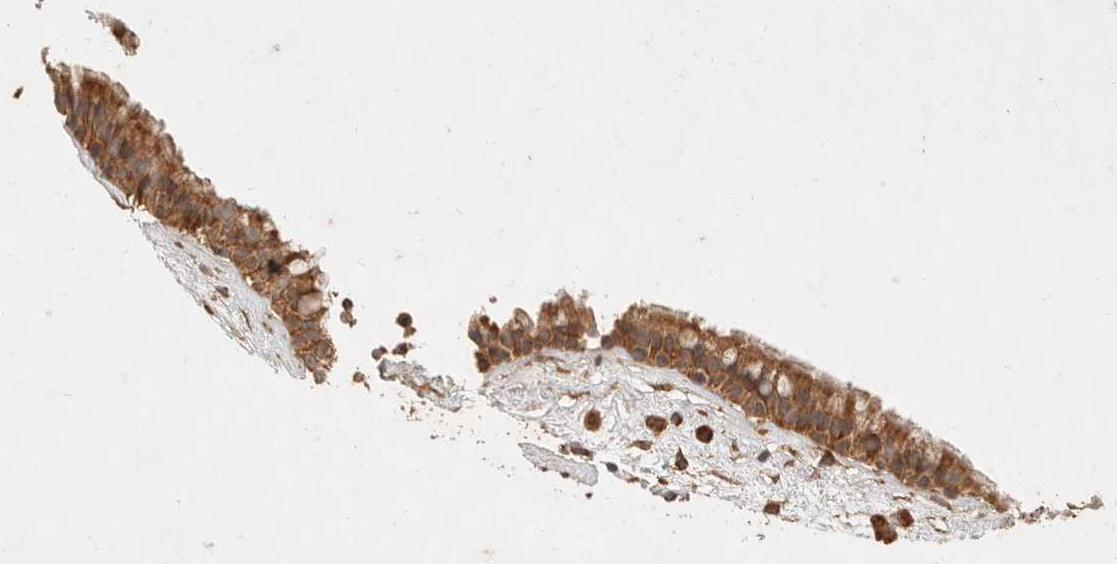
{"staining": {"intensity": "strong", "quantity": ">75%", "location": "cytoplasmic/membranous"}, "tissue": "nasopharynx", "cell_type": "Respiratory epithelial cells", "image_type": "normal", "snomed": [{"axis": "morphology", "description": "Normal tissue, NOS"}, {"axis": "morphology", "description": "Inflammation, NOS"}, {"axis": "topography", "description": "Nasopharynx"}], "caption": "IHC image of unremarkable nasopharynx: human nasopharynx stained using immunohistochemistry demonstrates high levels of strong protein expression localized specifically in the cytoplasmic/membranous of respiratory epithelial cells, appearing as a cytoplasmic/membranous brown color.", "gene": "CLEC4C", "patient": {"sex": "male", "age": 48}}